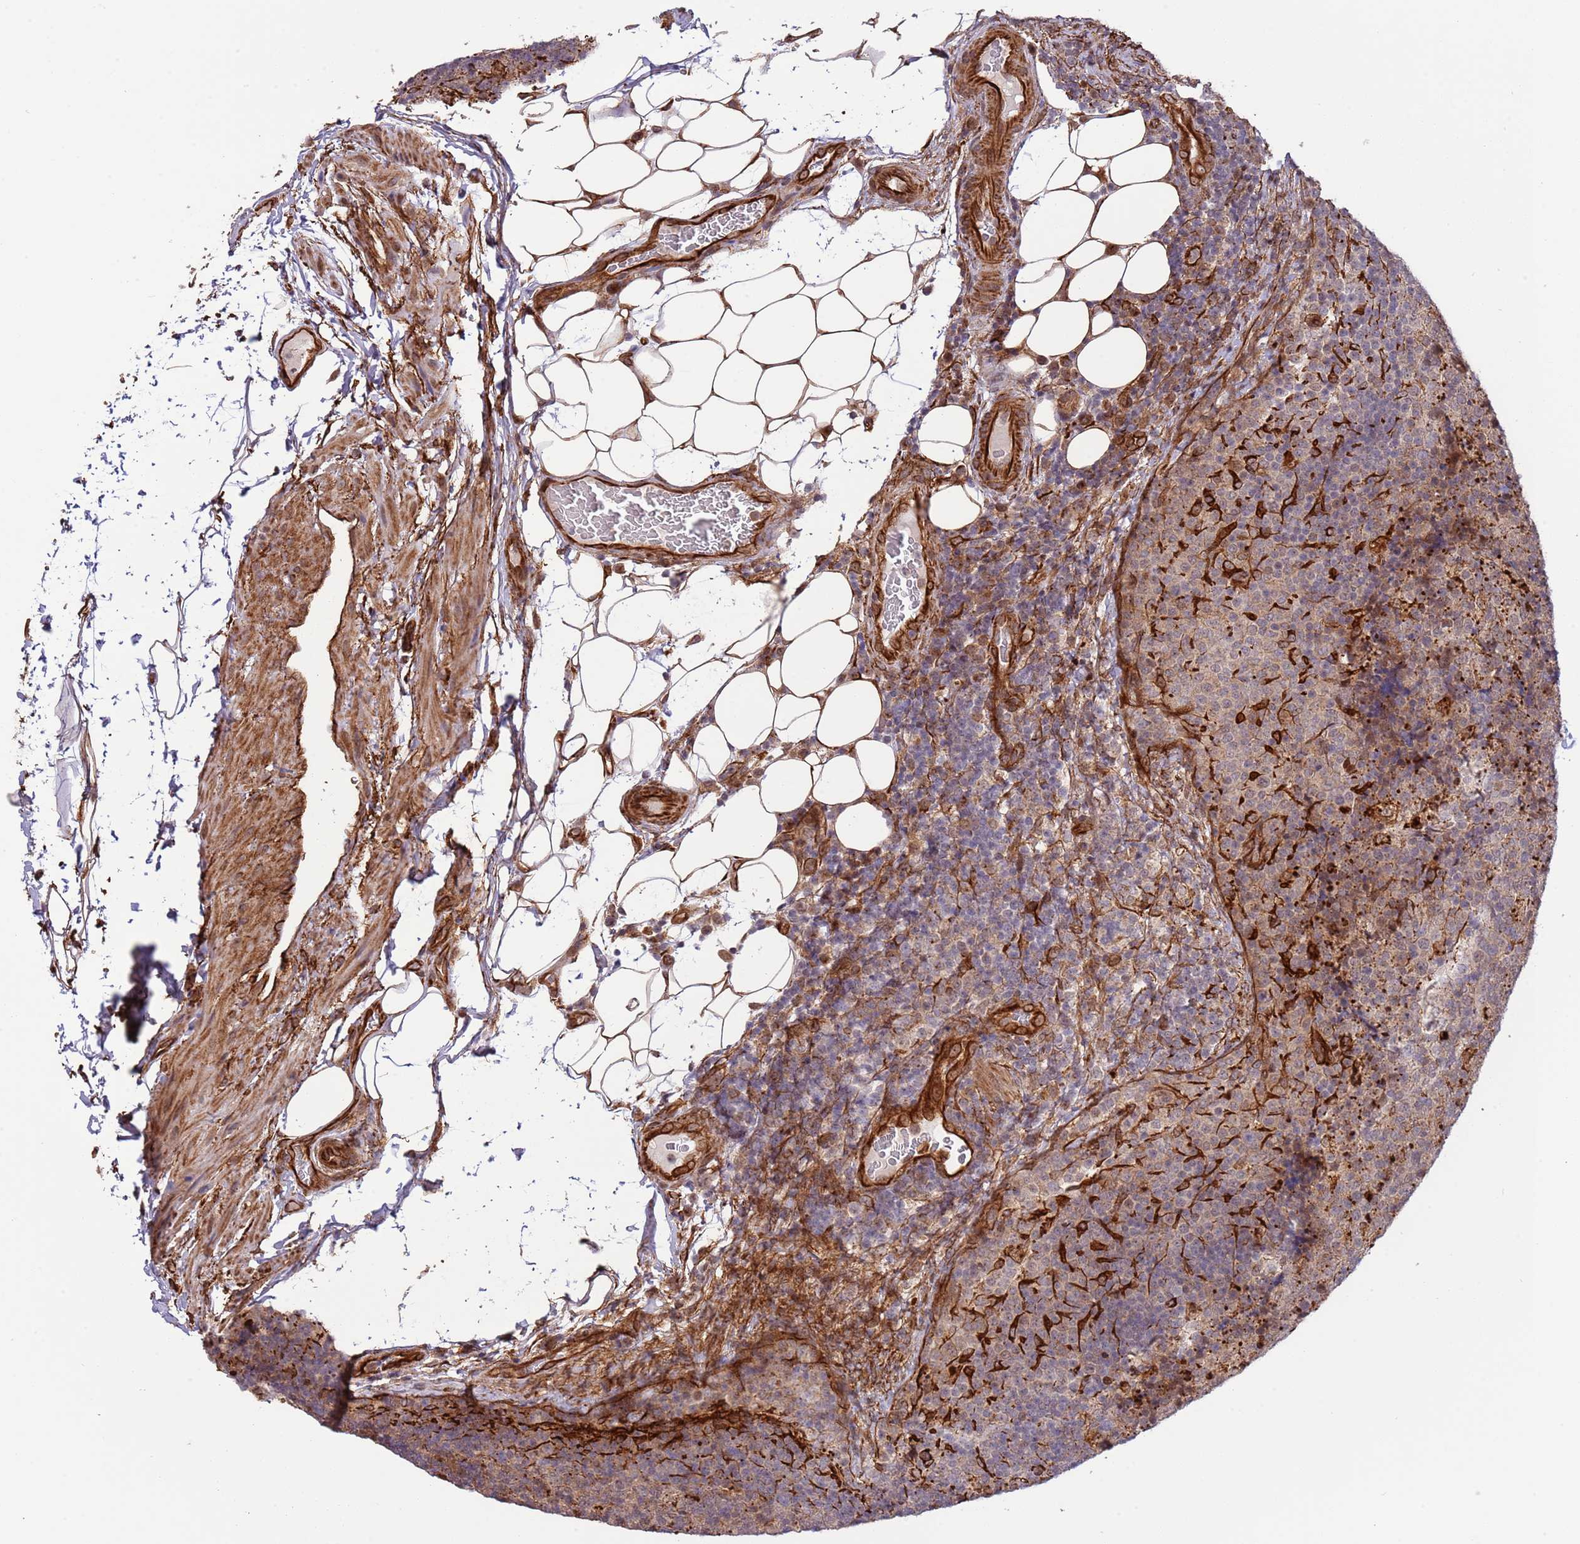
{"staining": {"intensity": "weak", "quantity": "25%-75%", "location": "cytoplasmic/membranous"}, "tissue": "lymph node", "cell_type": "Germinal center cells", "image_type": "normal", "snomed": [{"axis": "morphology", "description": "Normal tissue, NOS"}, {"axis": "topography", "description": "Lymph node"}], "caption": "Immunohistochemistry micrograph of unremarkable human lymph node stained for a protein (brown), which exhibits low levels of weak cytoplasmic/membranous positivity in about 25%-75% of germinal center cells.", "gene": "NEK3", "patient": {"sex": "female", "age": 31}}